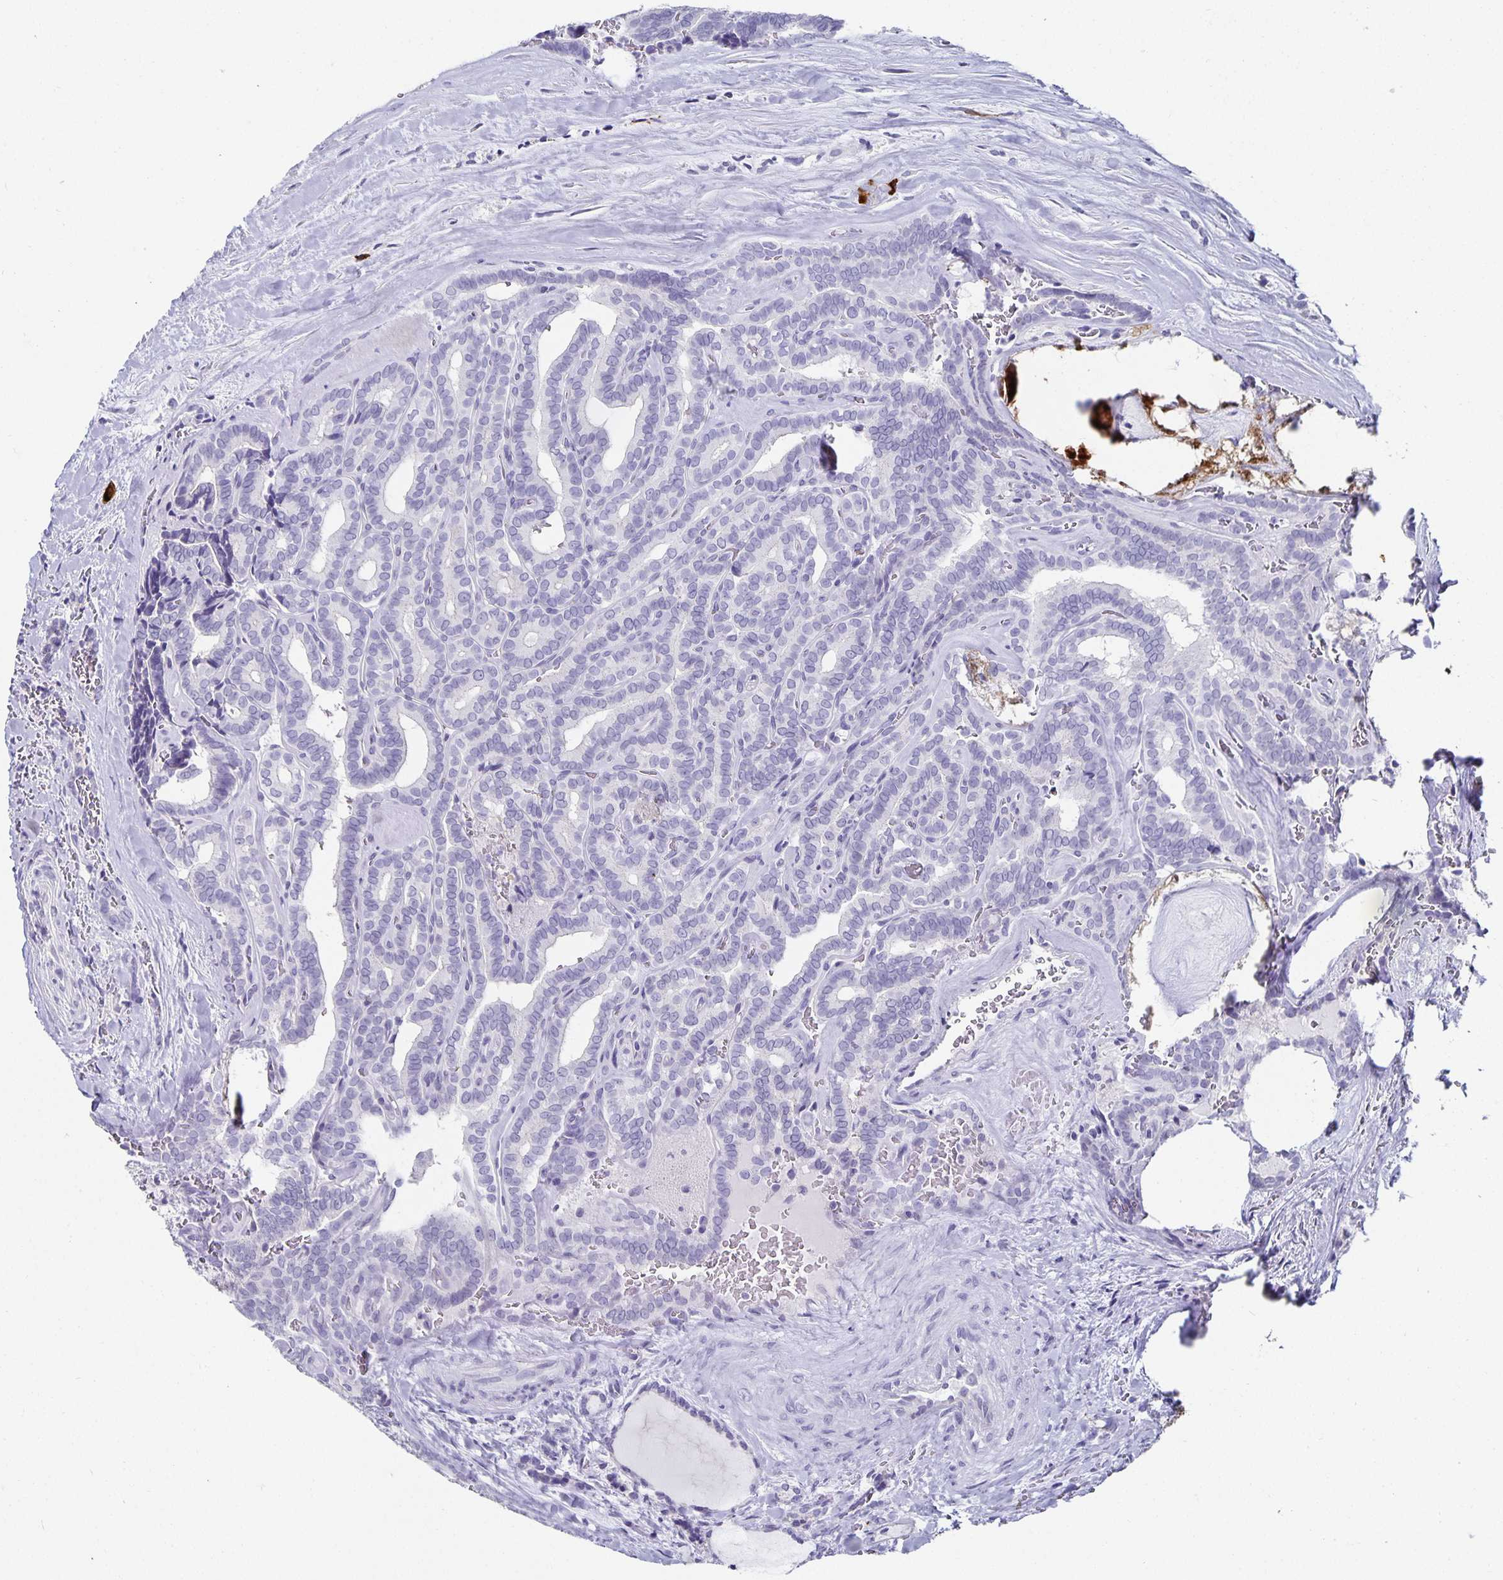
{"staining": {"intensity": "negative", "quantity": "none", "location": "none"}, "tissue": "thyroid cancer", "cell_type": "Tumor cells", "image_type": "cancer", "snomed": [{"axis": "morphology", "description": "Papillary adenocarcinoma, NOS"}, {"axis": "topography", "description": "Thyroid gland"}], "caption": "Immunohistochemical staining of human papillary adenocarcinoma (thyroid) demonstrates no significant expression in tumor cells. The staining was performed using DAB to visualize the protein expression in brown, while the nuclei were stained in blue with hematoxylin (Magnification: 20x).", "gene": "CHGA", "patient": {"sex": "female", "age": 21}}